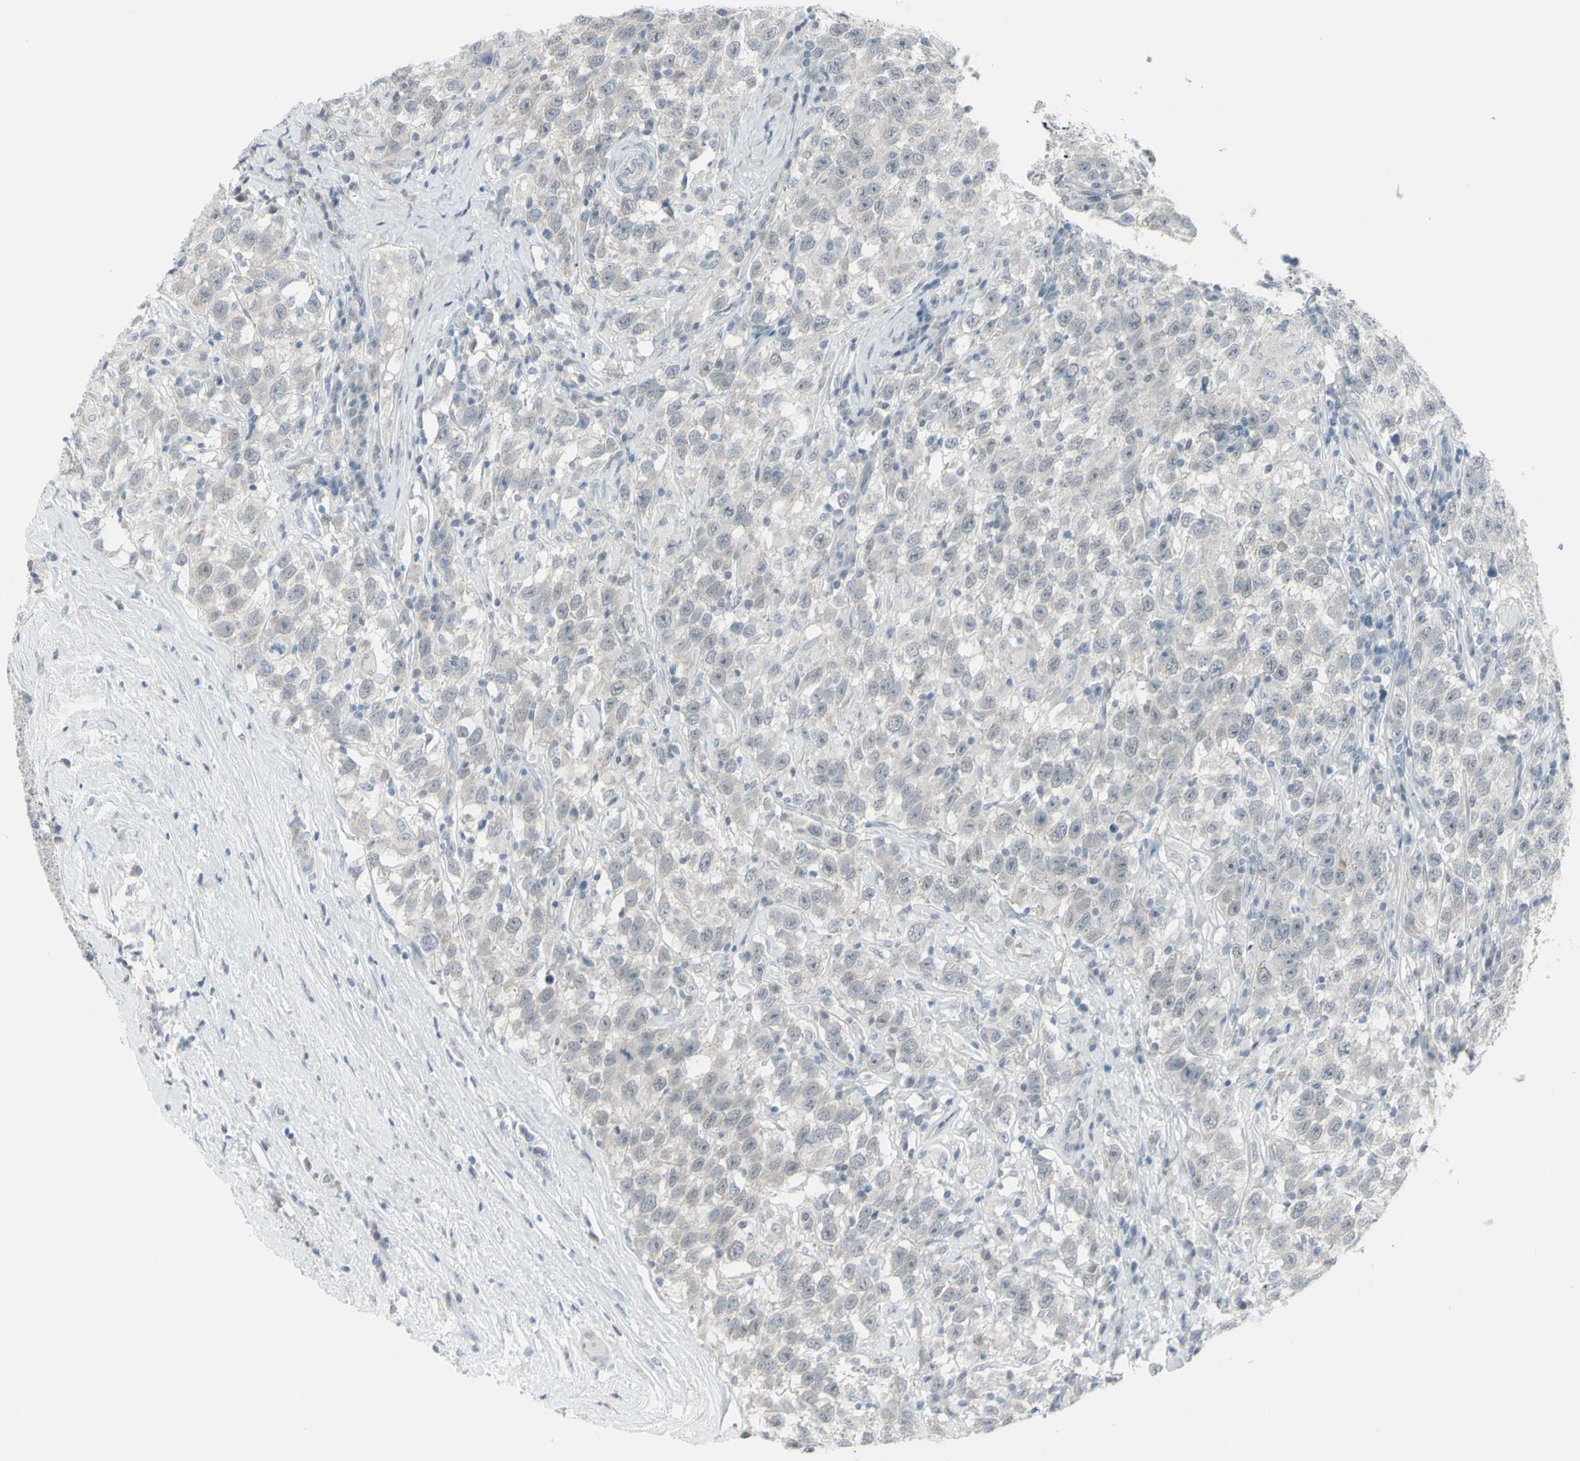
{"staining": {"intensity": "negative", "quantity": "none", "location": "none"}, "tissue": "testis cancer", "cell_type": "Tumor cells", "image_type": "cancer", "snomed": [{"axis": "morphology", "description": "Seminoma, NOS"}, {"axis": "topography", "description": "Testis"}], "caption": "Seminoma (testis) stained for a protein using immunohistochemistry (IHC) exhibits no expression tumor cells.", "gene": "RAB3A", "patient": {"sex": "male", "age": 41}}